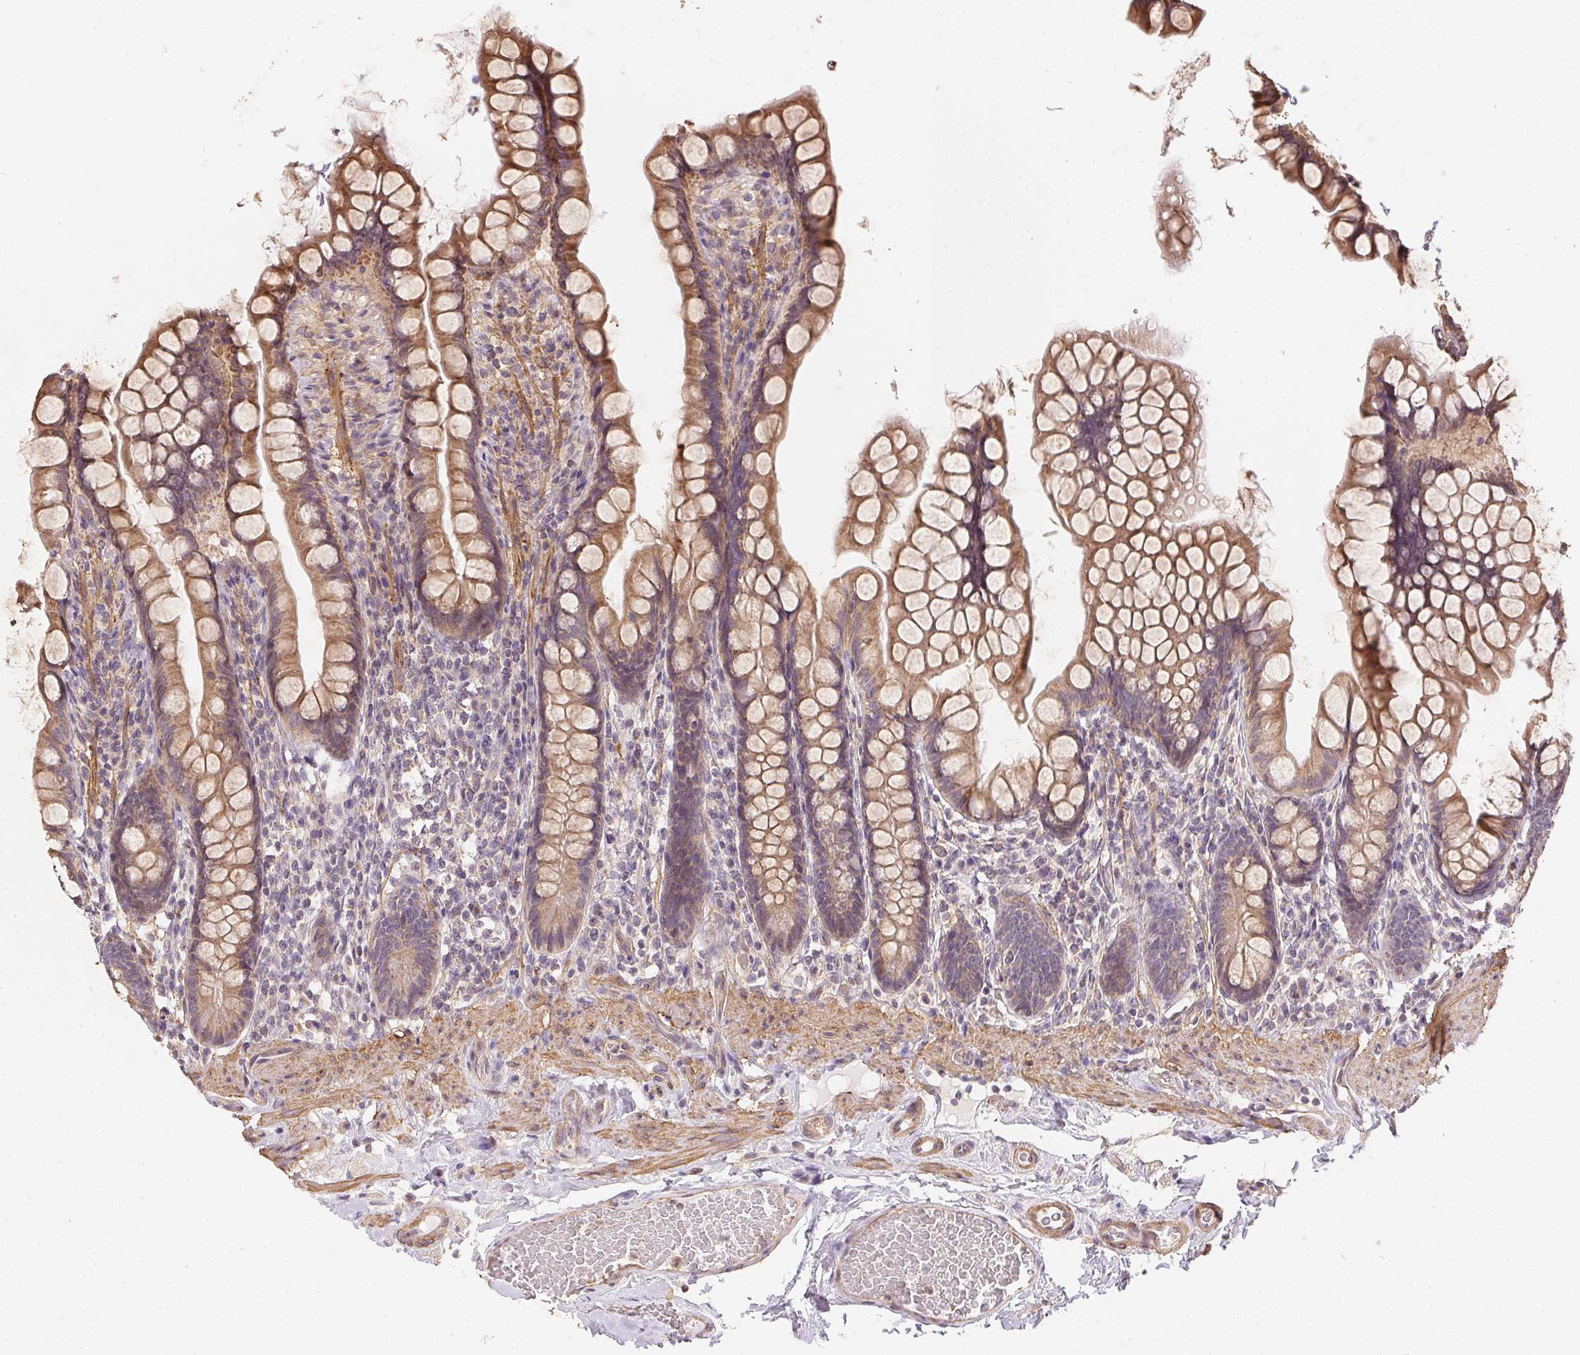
{"staining": {"intensity": "moderate", "quantity": ">75%", "location": "cytoplasmic/membranous"}, "tissue": "small intestine", "cell_type": "Glandular cells", "image_type": "normal", "snomed": [{"axis": "morphology", "description": "Normal tissue, NOS"}, {"axis": "topography", "description": "Small intestine"}], "caption": "A micrograph of human small intestine stained for a protein reveals moderate cytoplasmic/membranous brown staining in glandular cells.", "gene": "REV3L", "patient": {"sex": "male", "age": 70}}